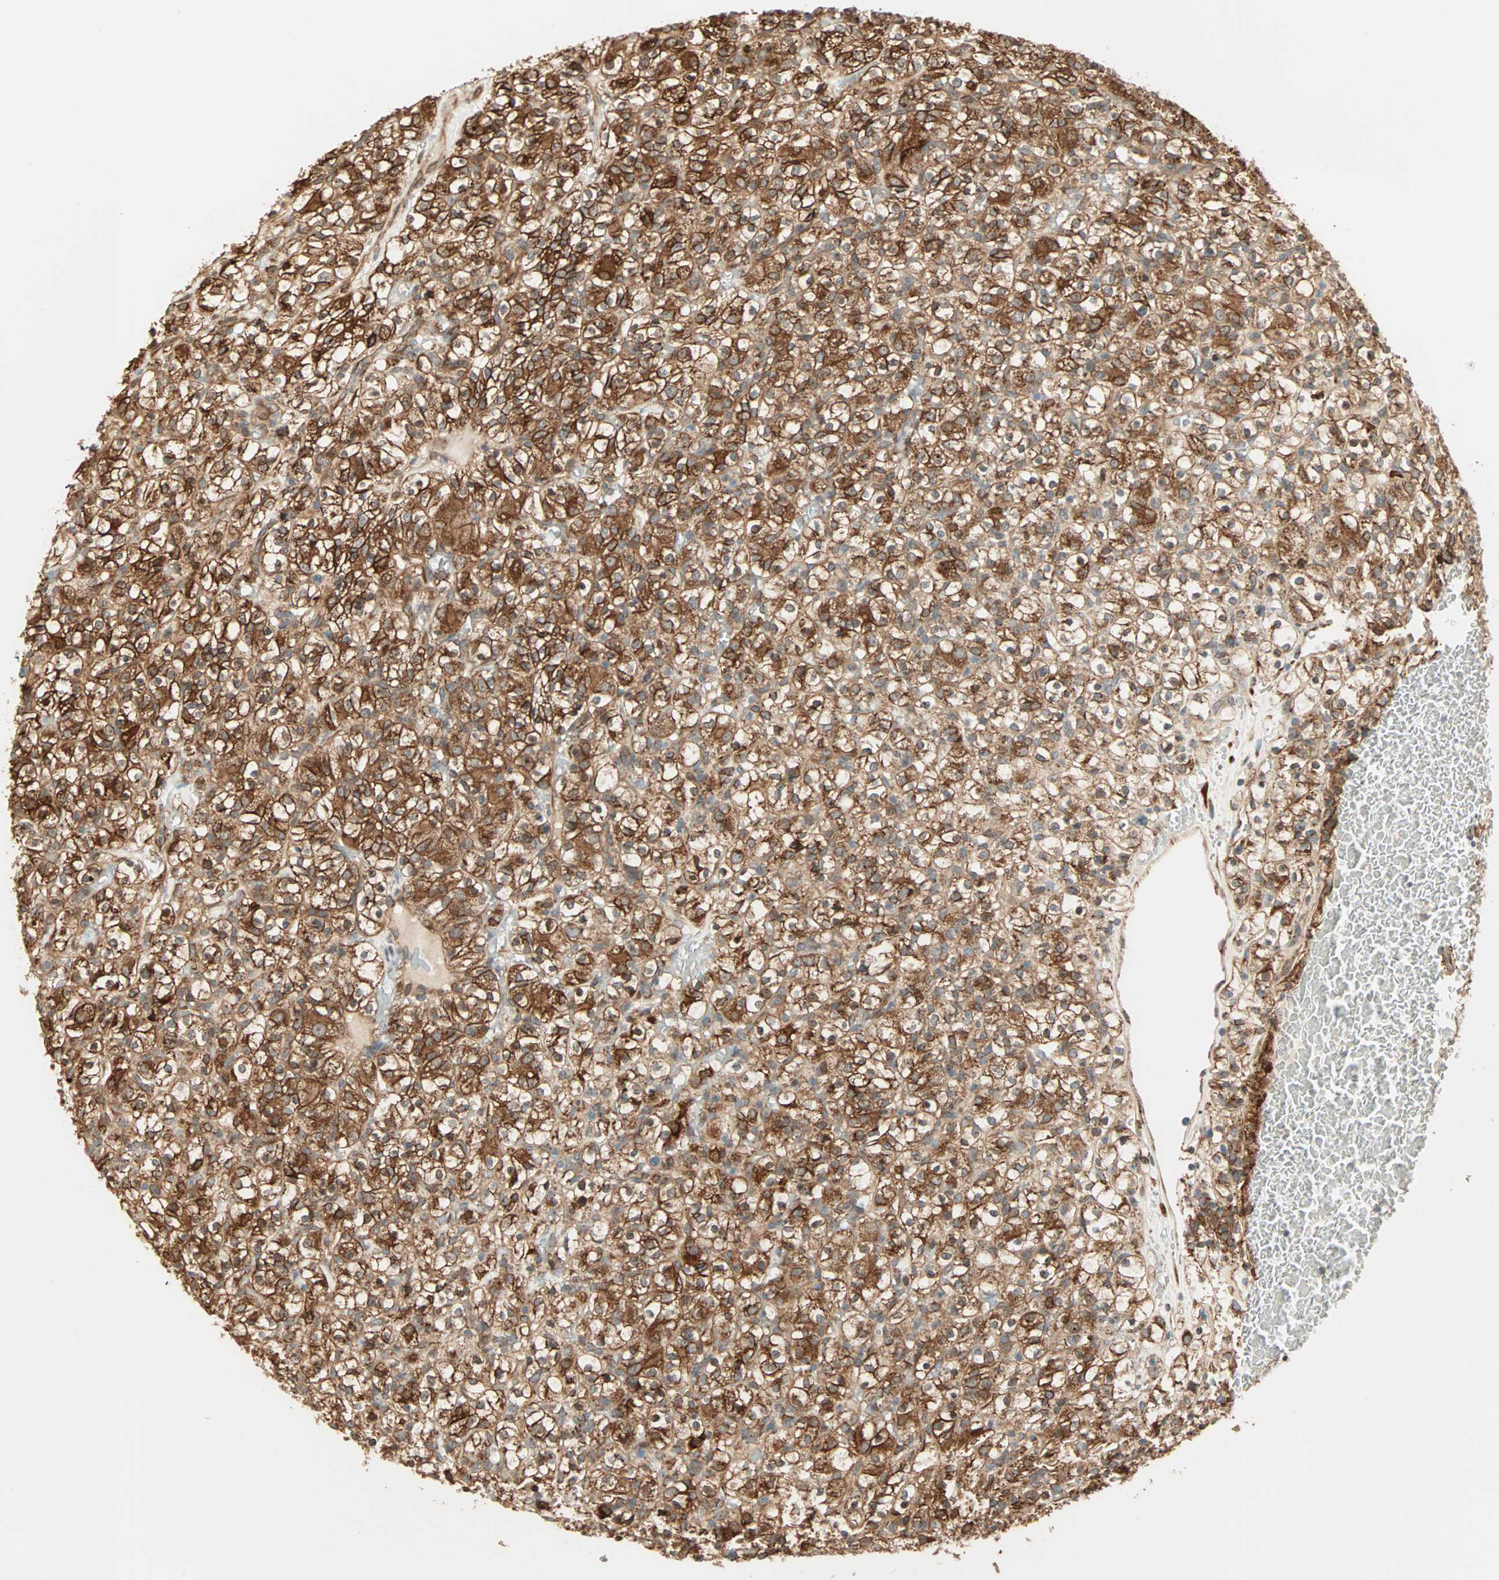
{"staining": {"intensity": "strong", "quantity": ">75%", "location": "cytoplasmic/membranous"}, "tissue": "renal cancer", "cell_type": "Tumor cells", "image_type": "cancer", "snomed": [{"axis": "morphology", "description": "Normal tissue, NOS"}, {"axis": "morphology", "description": "Adenocarcinoma, NOS"}, {"axis": "topography", "description": "Kidney"}], "caption": "Protein expression analysis of renal cancer (adenocarcinoma) demonstrates strong cytoplasmic/membranous expression in about >75% of tumor cells.", "gene": "P4HA1", "patient": {"sex": "female", "age": 72}}